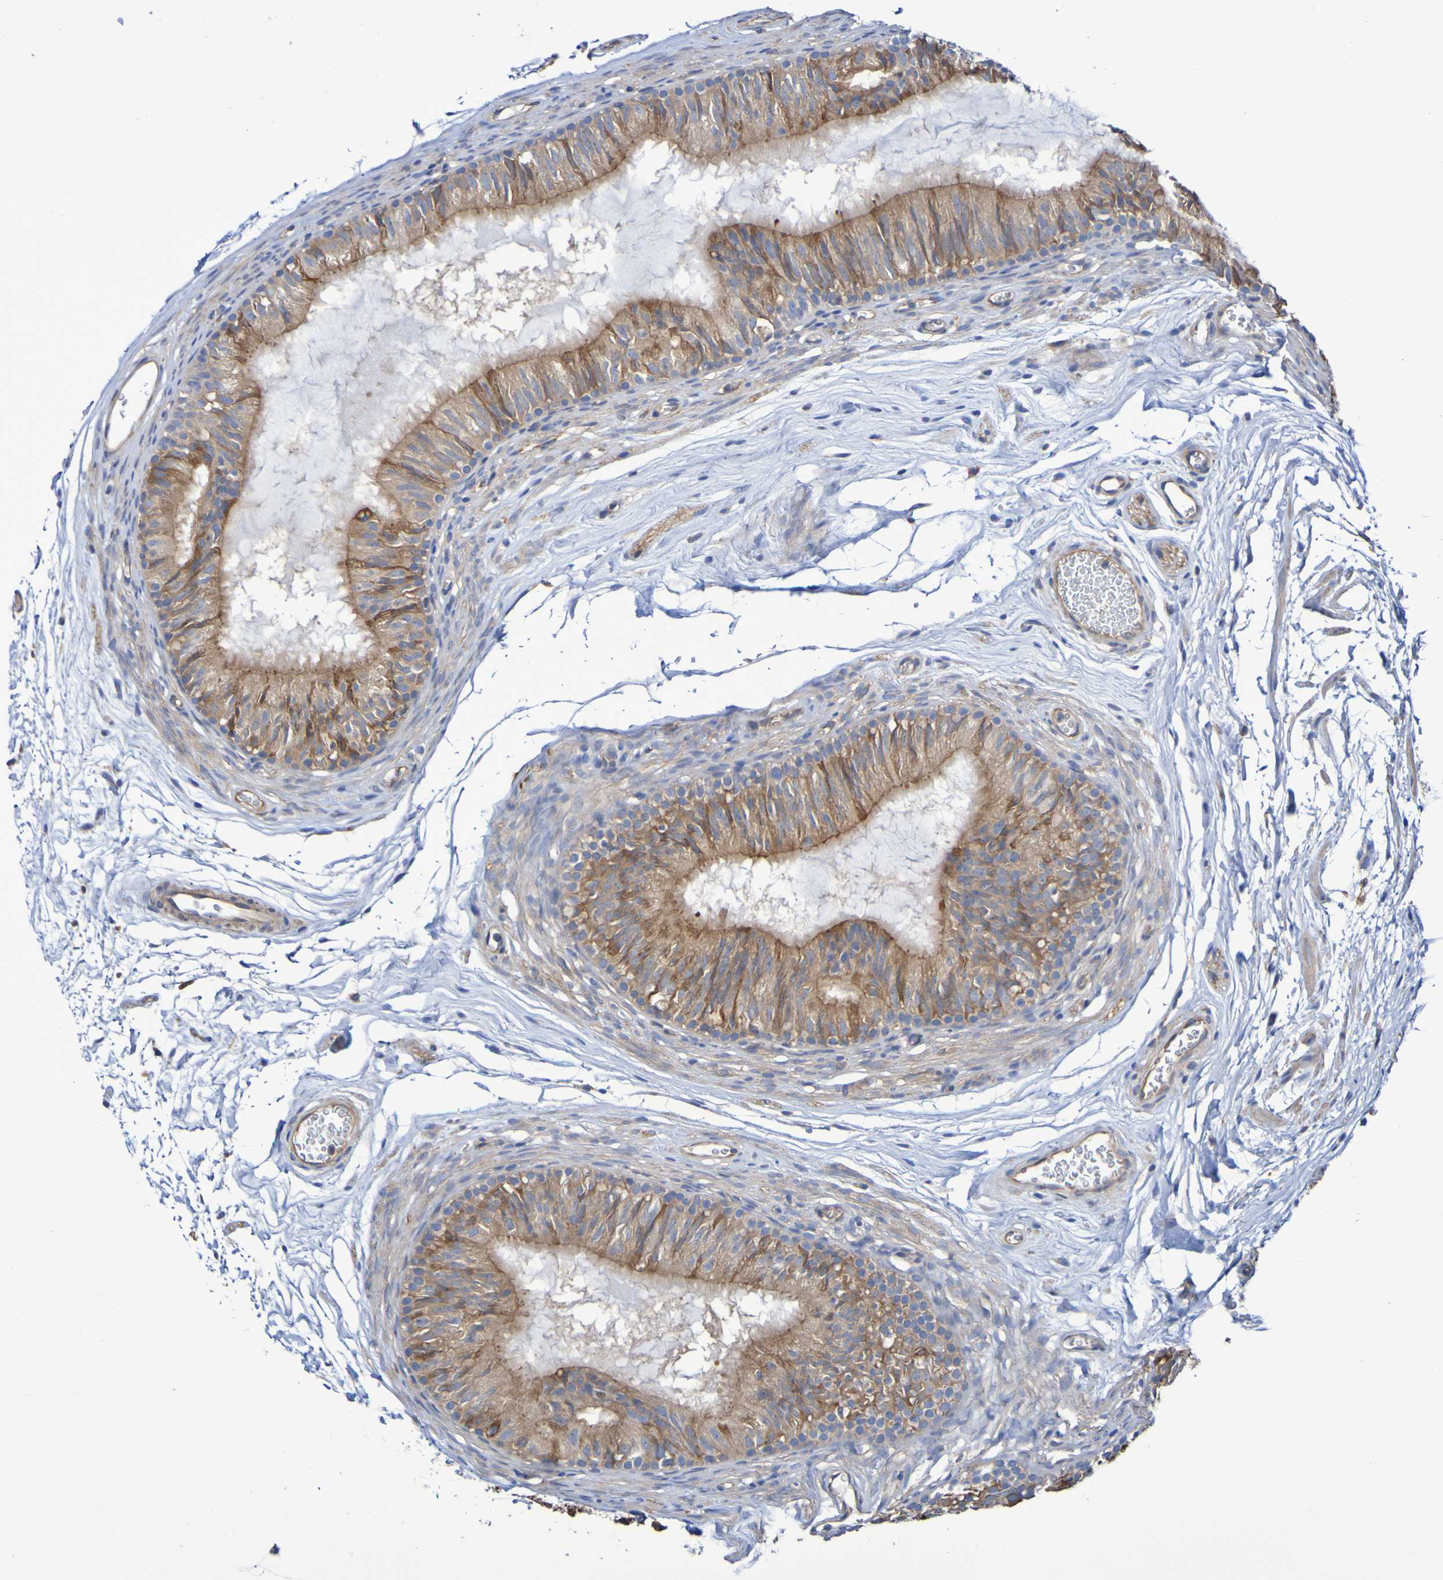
{"staining": {"intensity": "moderate", "quantity": ">75%", "location": "cytoplasmic/membranous"}, "tissue": "epididymis", "cell_type": "Glandular cells", "image_type": "normal", "snomed": [{"axis": "morphology", "description": "Normal tissue, NOS"}, {"axis": "topography", "description": "Epididymis"}], "caption": "The immunohistochemical stain labels moderate cytoplasmic/membranous positivity in glandular cells of benign epididymis. (Stains: DAB in brown, nuclei in blue, Microscopy: brightfield microscopy at high magnification).", "gene": "SYNJ1", "patient": {"sex": "male", "age": 36}}